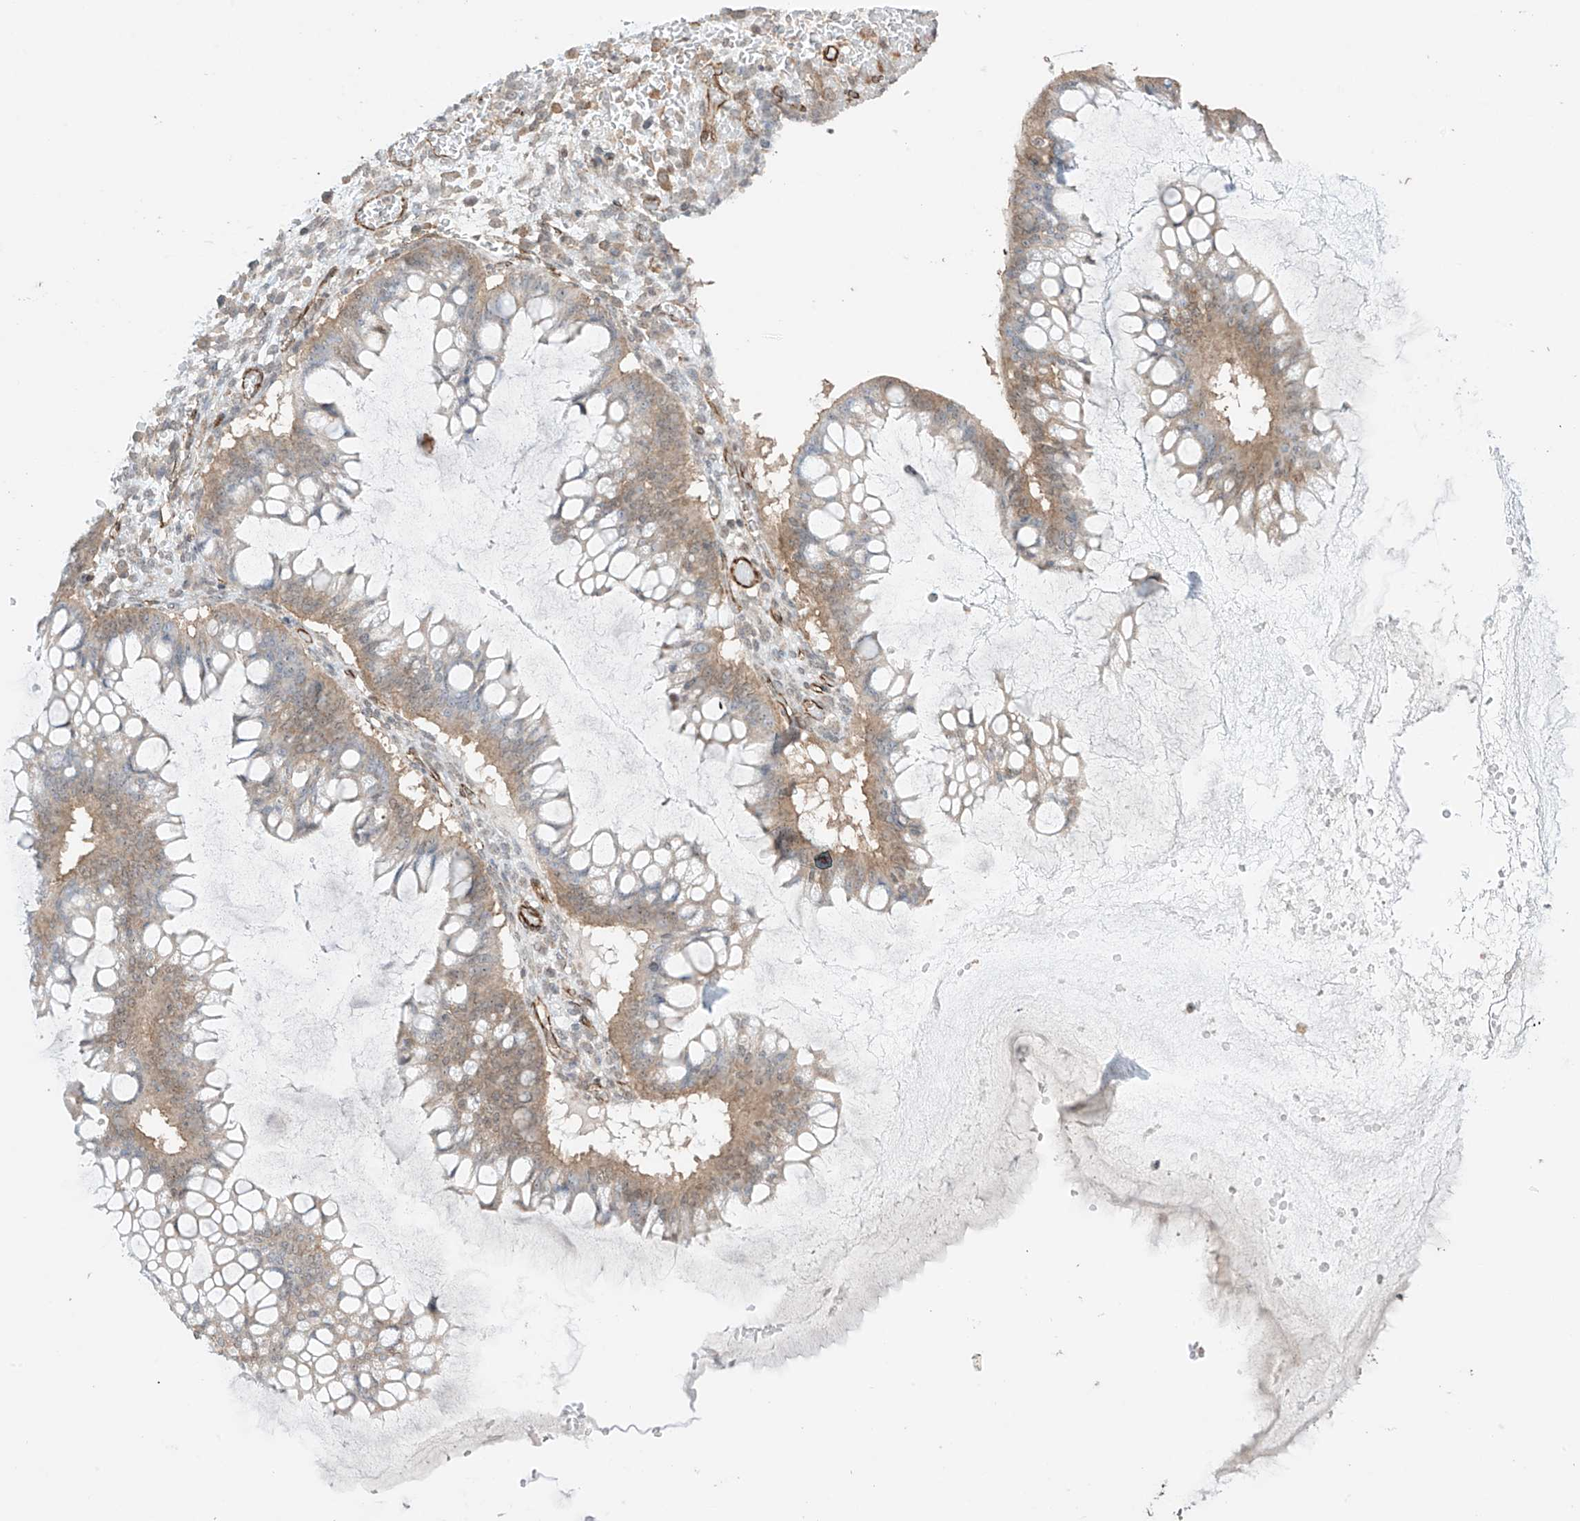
{"staining": {"intensity": "weak", "quantity": ">75%", "location": "cytoplasmic/membranous"}, "tissue": "ovarian cancer", "cell_type": "Tumor cells", "image_type": "cancer", "snomed": [{"axis": "morphology", "description": "Cystadenocarcinoma, mucinous, NOS"}, {"axis": "topography", "description": "Ovary"}], "caption": "This image displays immunohistochemistry (IHC) staining of human ovarian mucinous cystadenocarcinoma, with low weak cytoplasmic/membranous positivity in approximately >75% of tumor cells.", "gene": "TTLL5", "patient": {"sex": "female", "age": 73}}